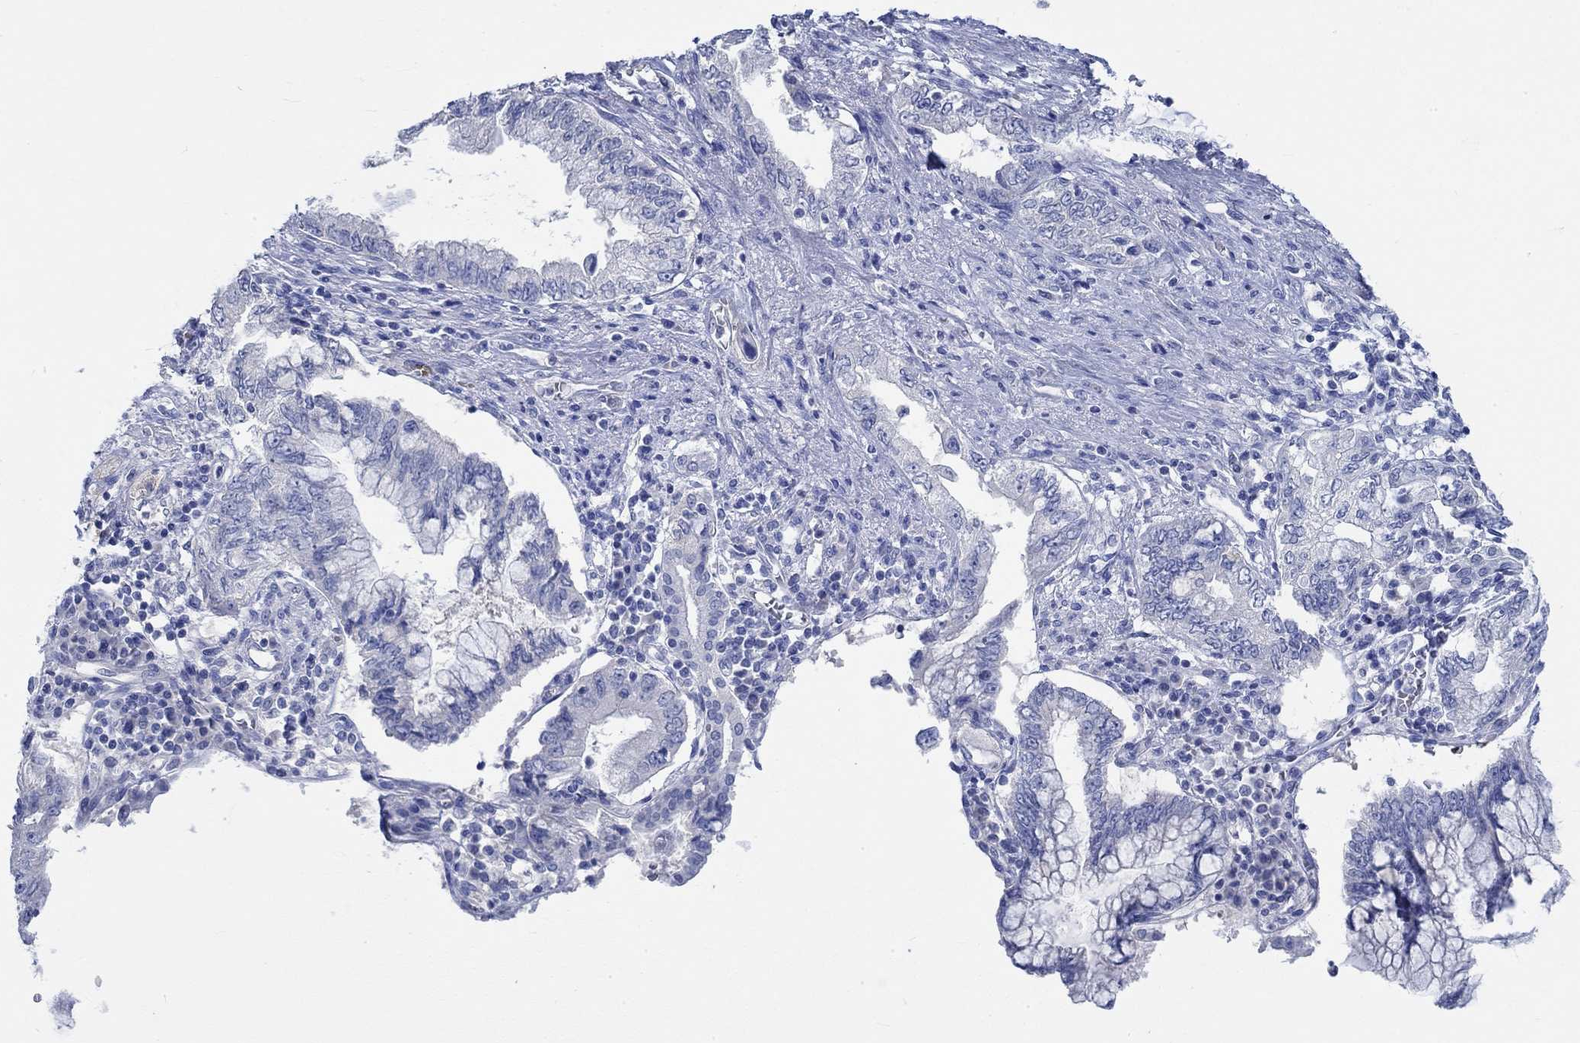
{"staining": {"intensity": "negative", "quantity": "none", "location": "none"}, "tissue": "pancreatic cancer", "cell_type": "Tumor cells", "image_type": "cancer", "snomed": [{"axis": "morphology", "description": "Adenocarcinoma, NOS"}, {"axis": "topography", "description": "Pancreas"}], "caption": "Photomicrograph shows no protein staining in tumor cells of pancreatic cancer tissue.", "gene": "KCNA1", "patient": {"sex": "female", "age": 73}}